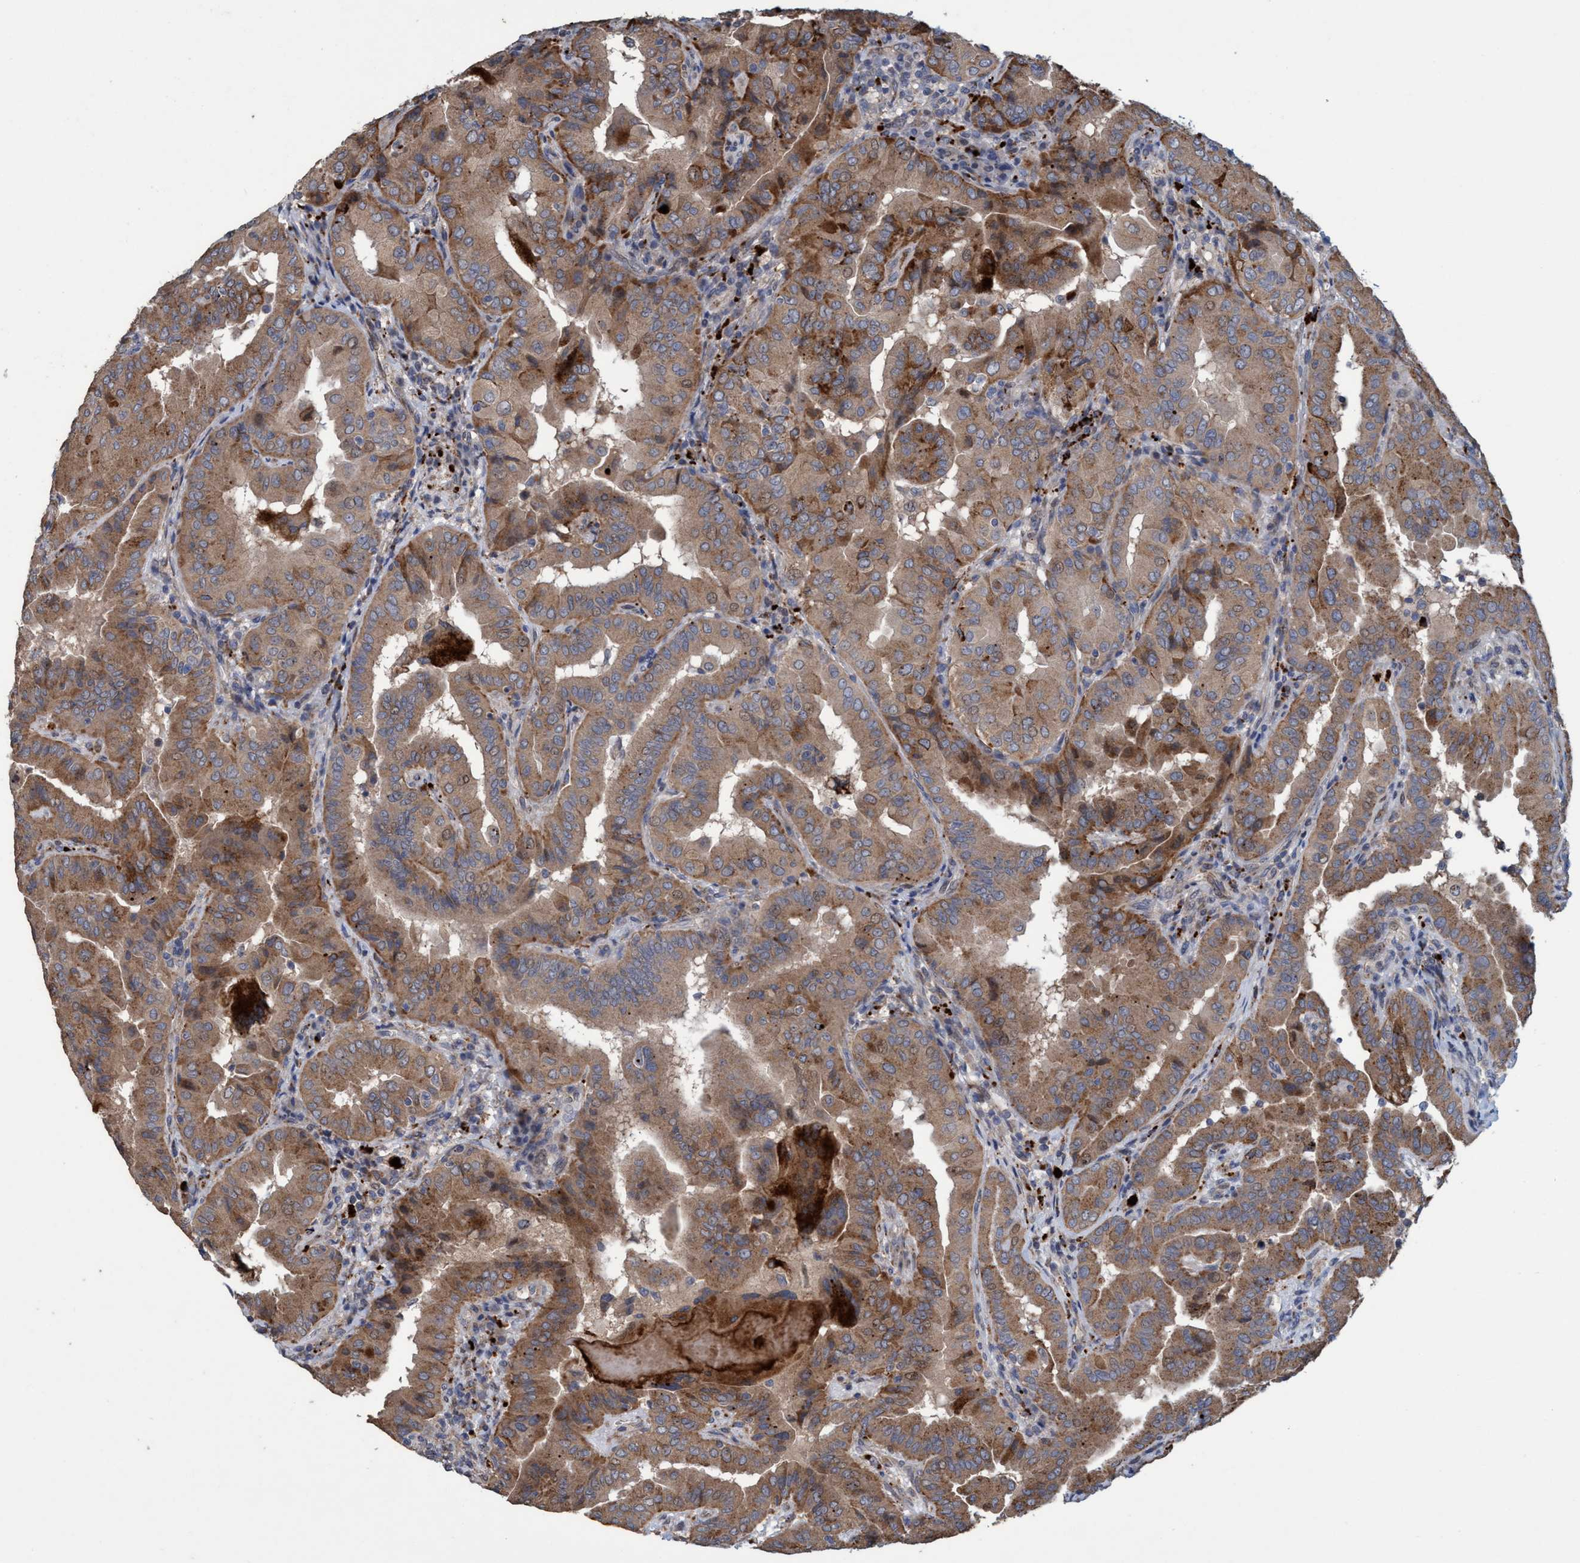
{"staining": {"intensity": "moderate", "quantity": ">75%", "location": "cytoplasmic/membranous"}, "tissue": "thyroid cancer", "cell_type": "Tumor cells", "image_type": "cancer", "snomed": [{"axis": "morphology", "description": "Papillary adenocarcinoma, NOS"}, {"axis": "topography", "description": "Thyroid gland"}], "caption": "Protein expression analysis of human papillary adenocarcinoma (thyroid) reveals moderate cytoplasmic/membranous positivity in approximately >75% of tumor cells.", "gene": "BBS9", "patient": {"sex": "male", "age": 33}}